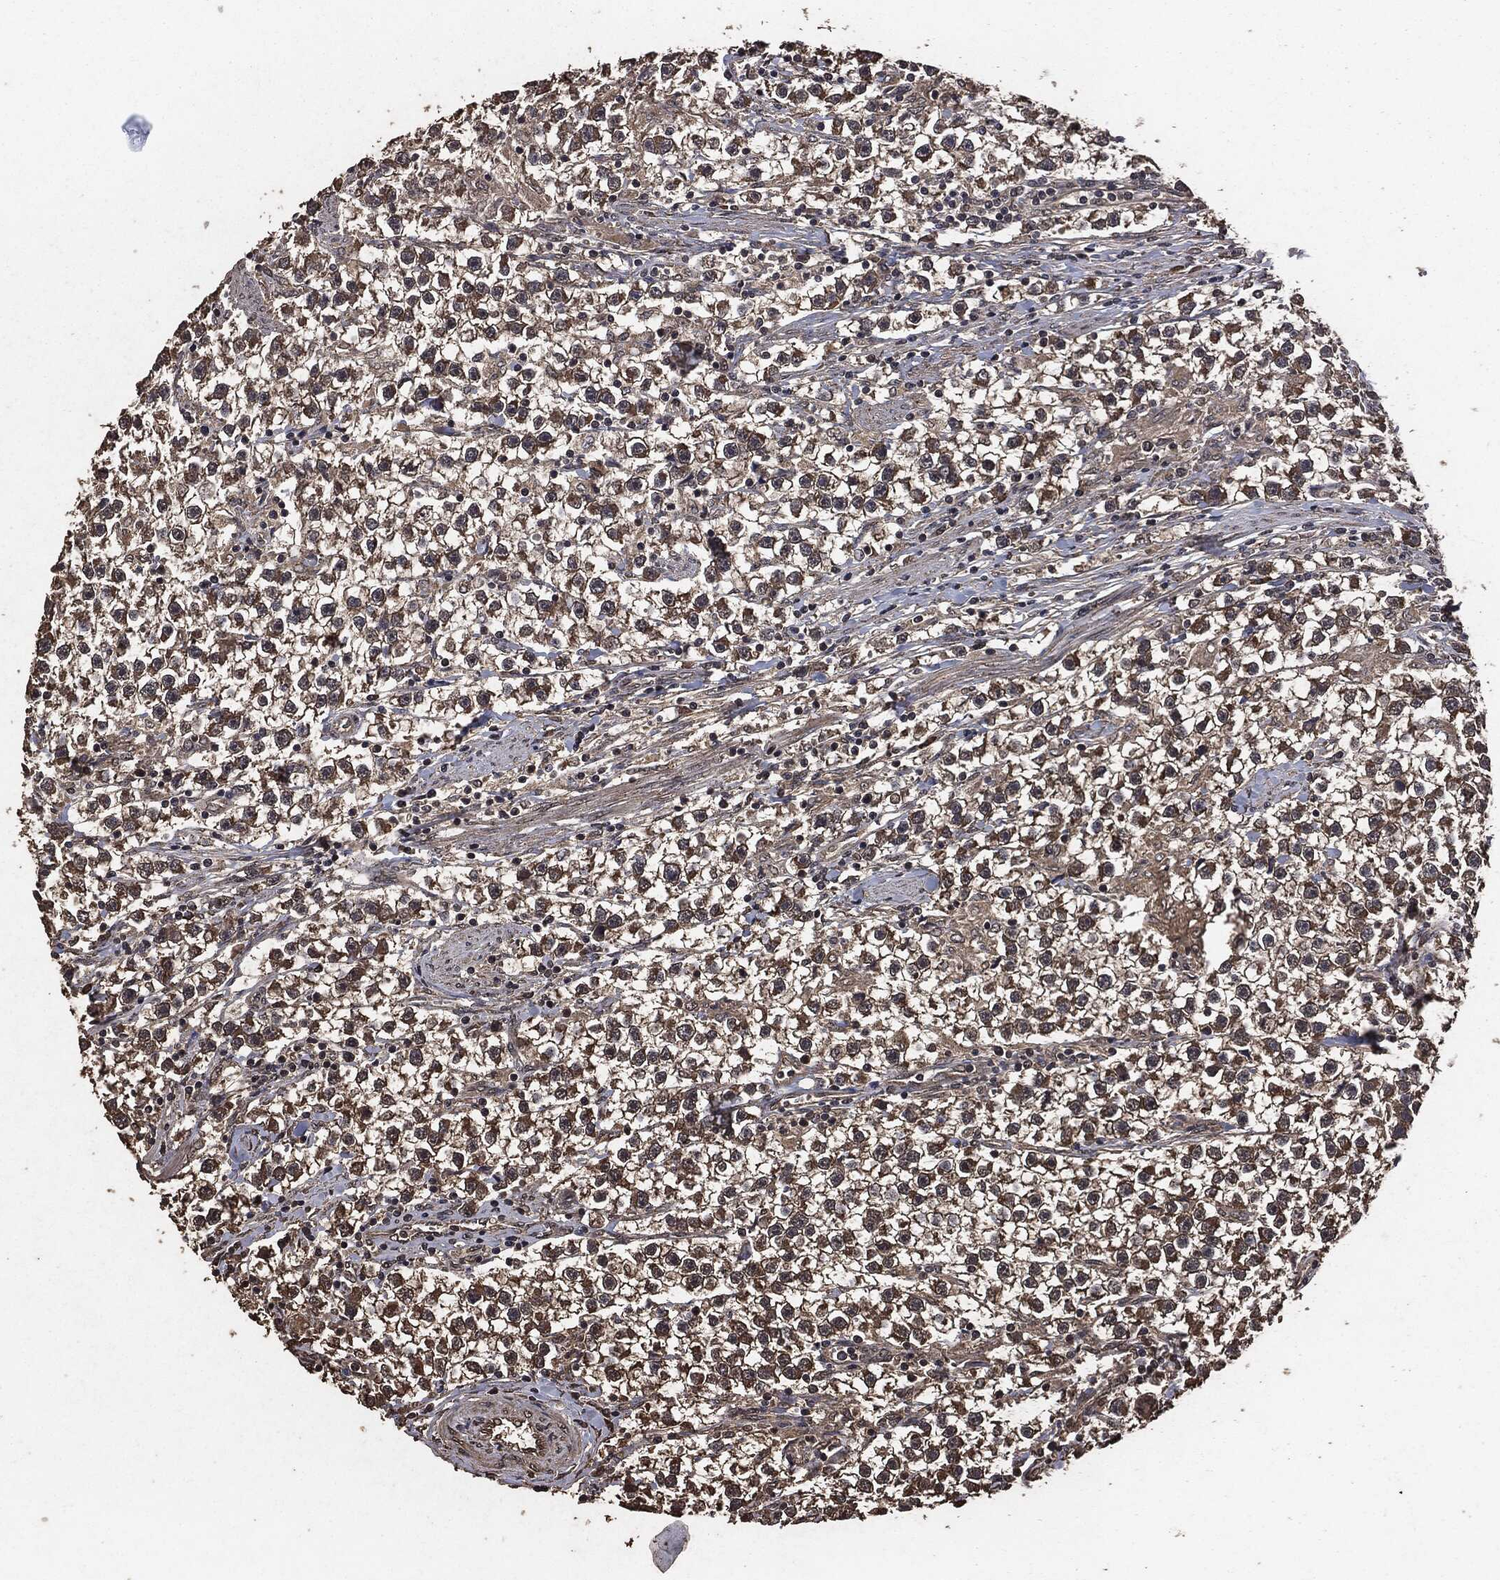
{"staining": {"intensity": "weak", "quantity": ">75%", "location": "cytoplasmic/membranous"}, "tissue": "testis cancer", "cell_type": "Tumor cells", "image_type": "cancer", "snomed": [{"axis": "morphology", "description": "Seminoma, NOS"}, {"axis": "topography", "description": "Testis"}], "caption": "Immunohistochemical staining of testis cancer (seminoma) demonstrates low levels of weak cytoplasmic/membranous protein staining in about >75% of tumor cells.", "gene": "AKT1S1", "patient": {"sex": "male", "age": 59}}